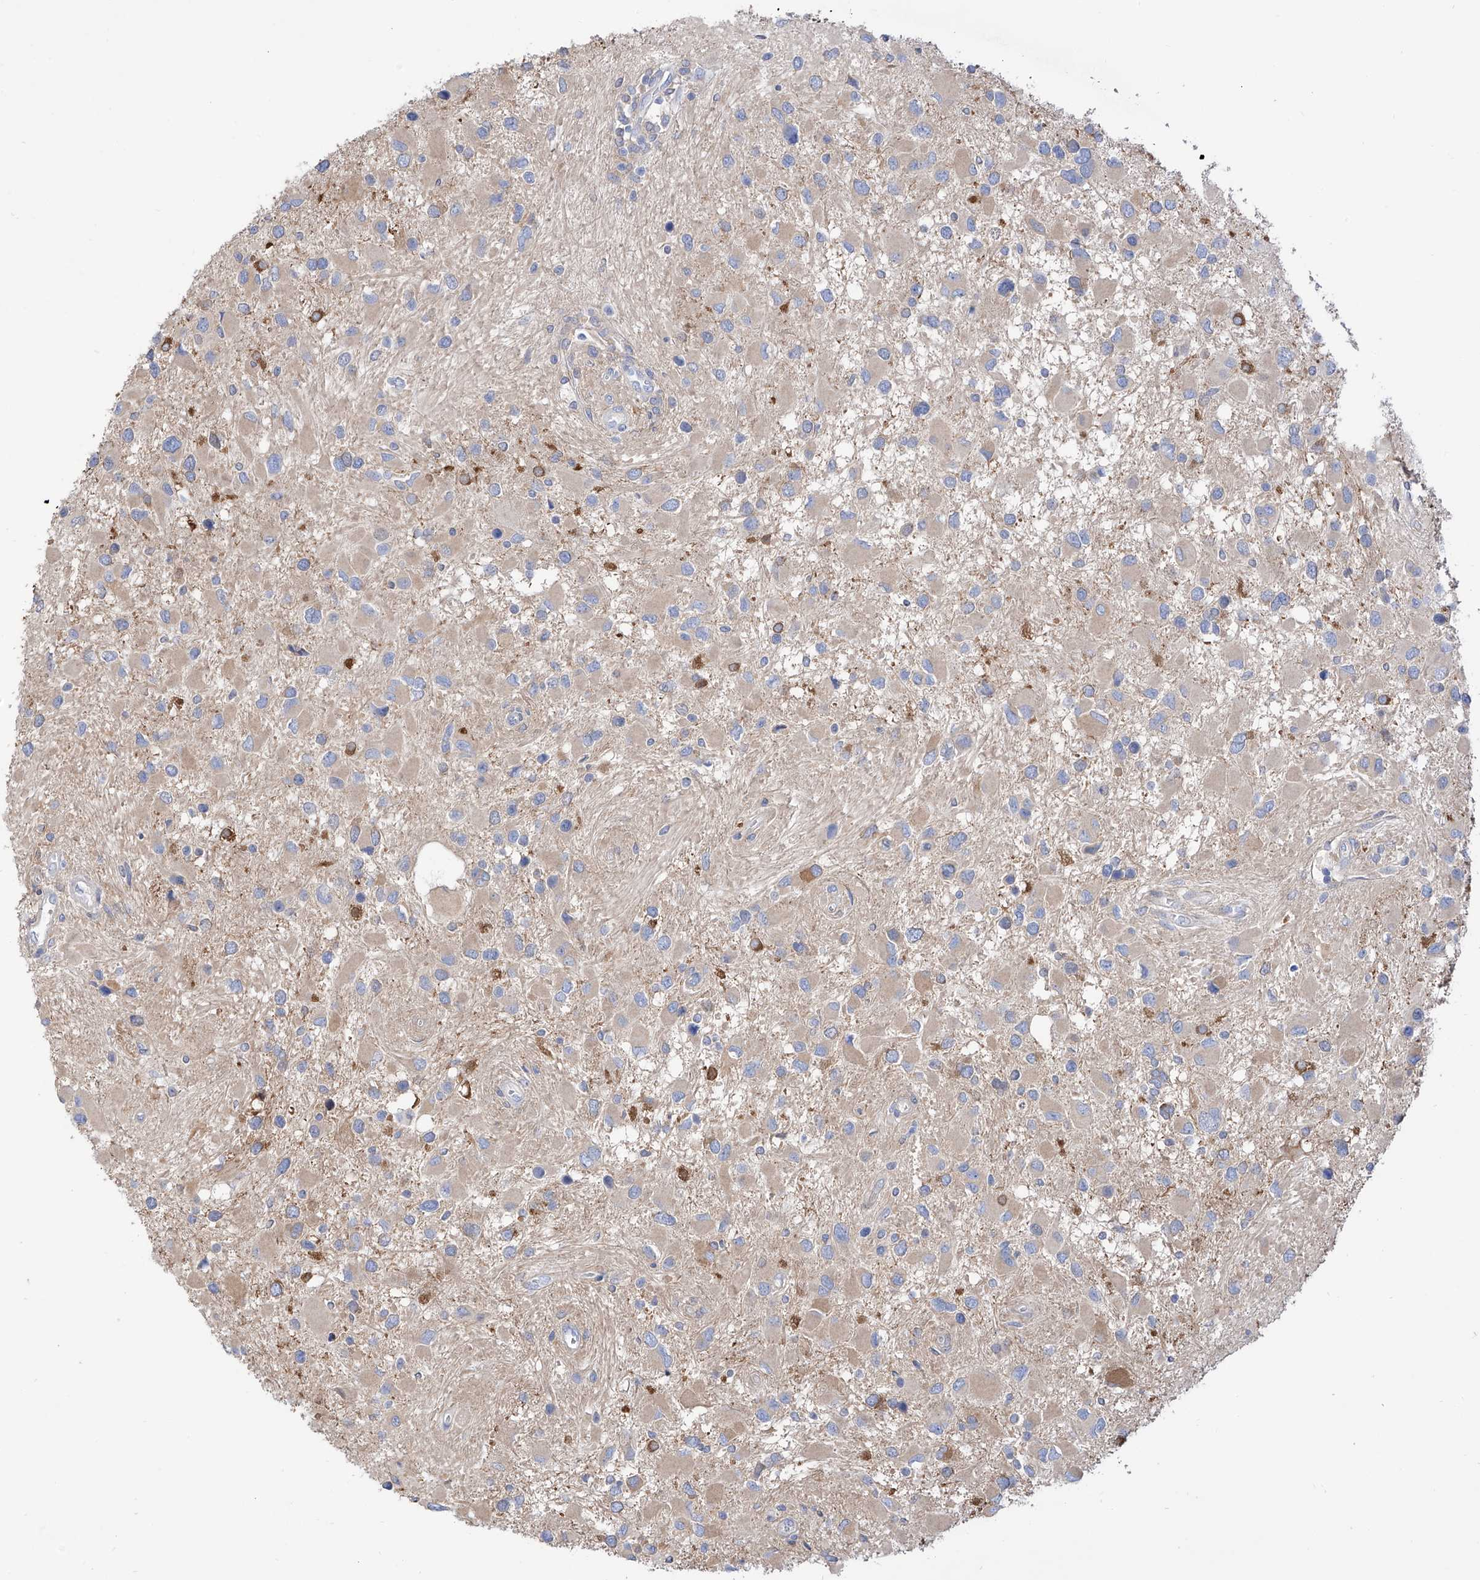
{"staining": {"intensity": "negative", "quantity": "none", "location": "none"}, "tissue": "glioma", "cell_type": "Tumor cells", "image_type": "cancer", "snomed": [{"axis": "morphology", "description": "Glioma, malignant, High grade"}, {"axis": "topography", "description": "Brain"}], "caption": "This histopathology image is of malignant glioma (high-grade) stained with immunohistochemistry (IHC) to label a protein in brown with the nuclei are counter-stained blue. There is no expression in tumor cells.", "gene": "ZNF653", "patient": {"sex": "male", "age": 53}}